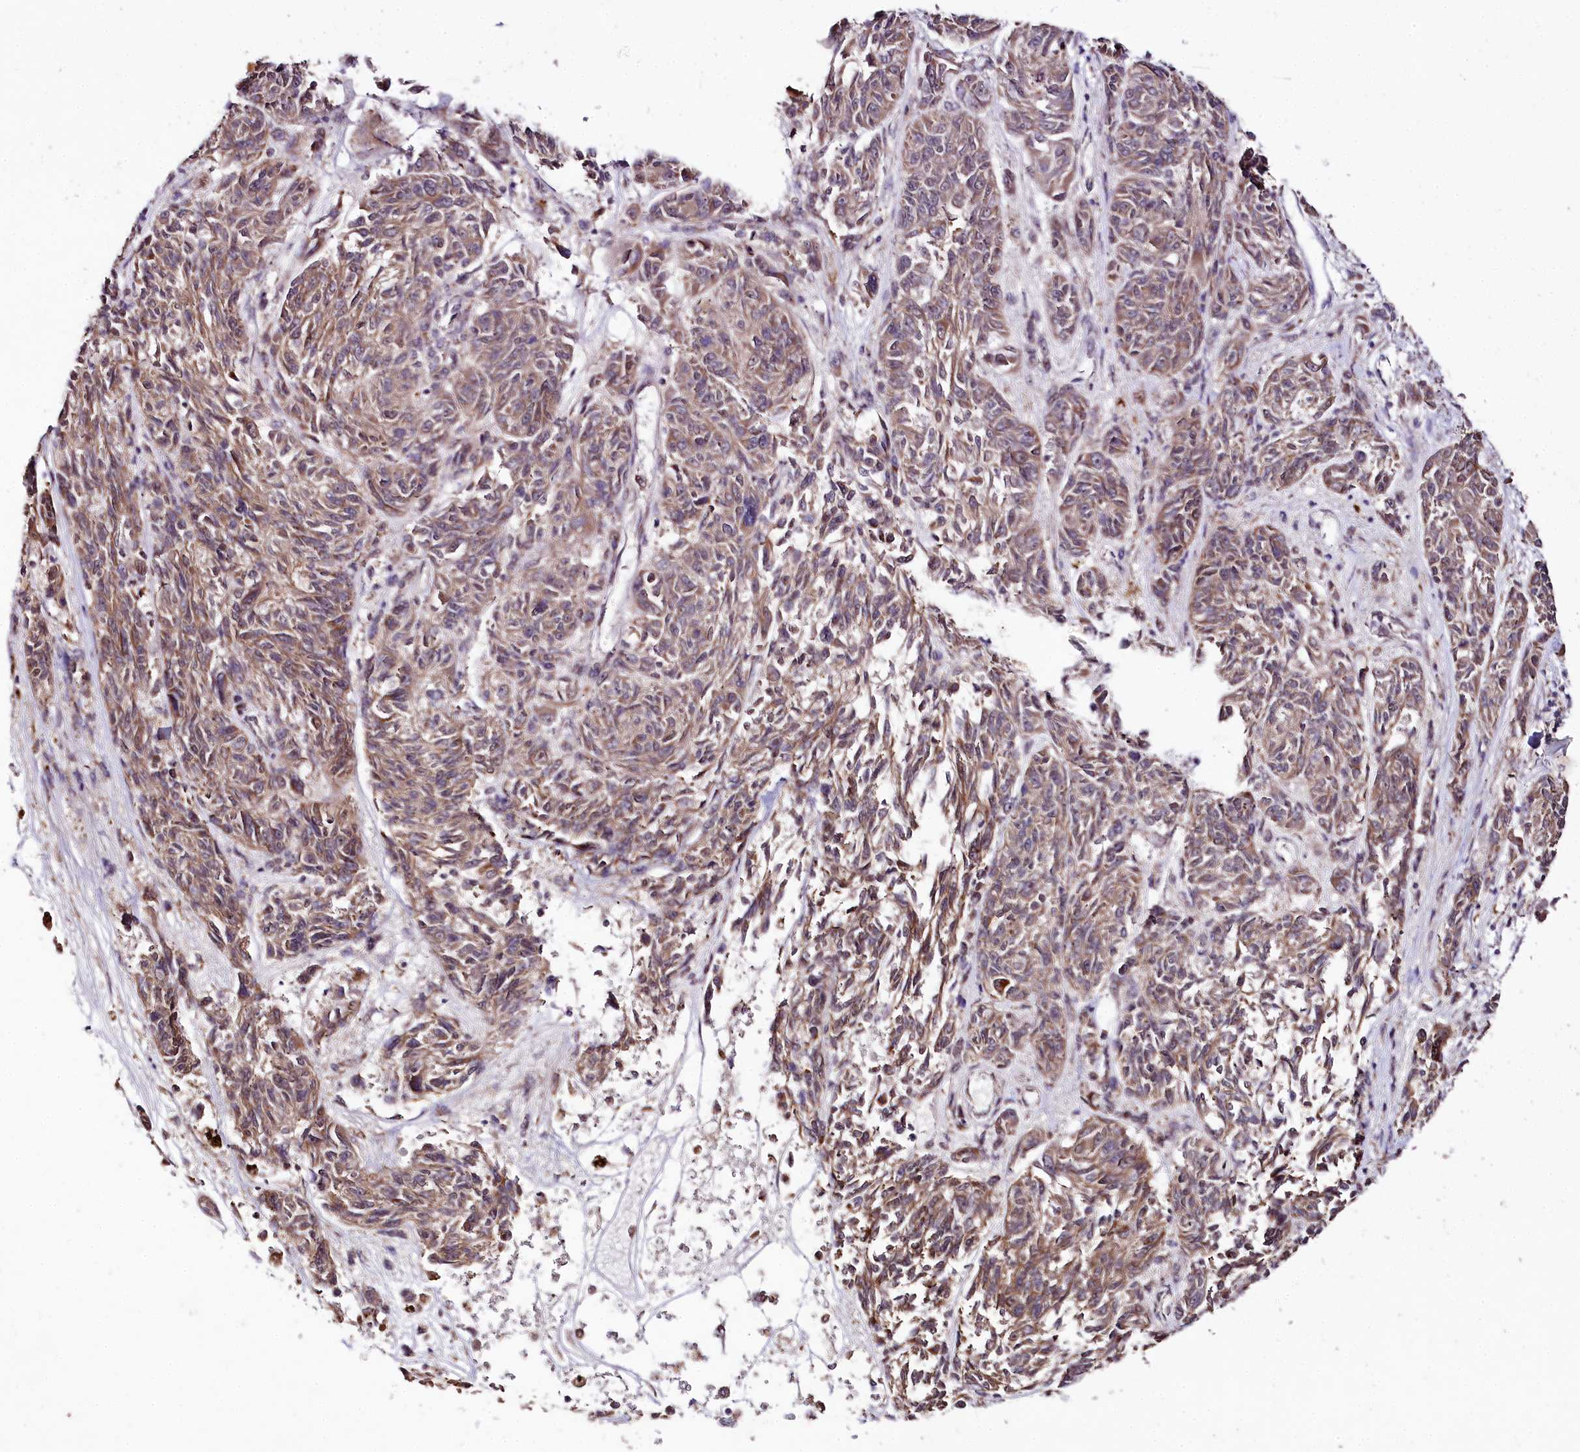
{"staining": {"intensity": "weak", "quantity": "25%-75%", "location": "cytoplasmic/membranous"}, "tissue": "melanoma", "cell_type": "Tumor cells", "image_type": "cancer", "snomed": [{"axis": "morphology", "description": "Malignant melanoma, NOS"}, {"axis": "topography", "description": "Skin"}], "caption": "Human malignant melanoma stained with a protein marker demonstrates weak staining in tumor cells.", "gene": "DMP1", "patient": {"sex": "male", "age": 53}}